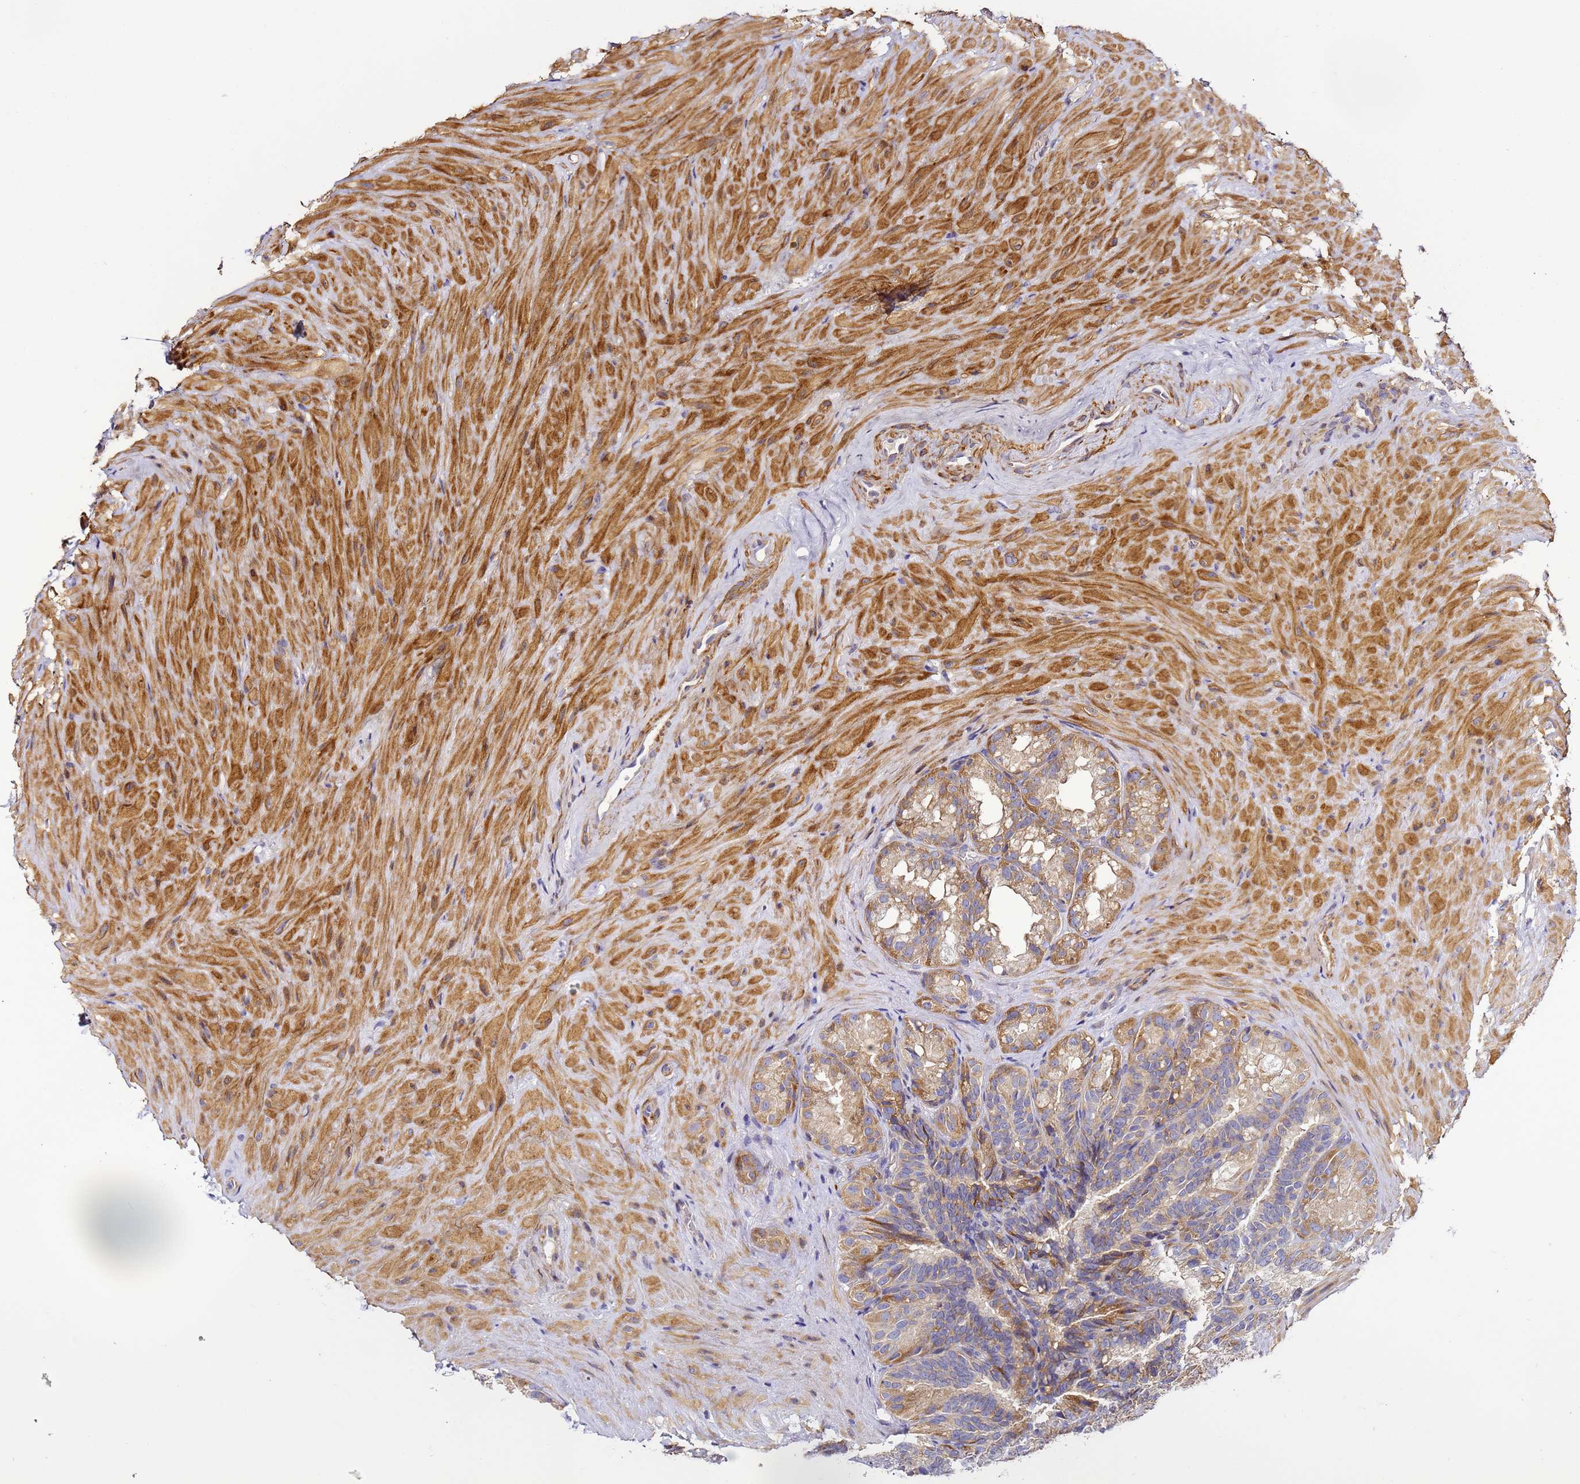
{"staining": {"intensity": "moderate", "quantity": ">75%", "location": "cytoplasmic/membranous"}, "tissue": "seminal vesicle", "cell_type": "Glandular cells", "image_type": "normal", "snomed": [{"axis": "morphology", "description": "Normal tissue, NOS"}, {"axis": "topography", "description": "Seminal veicle"}], "caption": "Immunohistochemistry (IHC) of unremarkable seminal vesicle reveals medium levels of moderate cytoplasmic/membranous positivity in about >75% of glandular cells. The protein of interest is stained brown, and the nuclei are stained in blue (DAB IHC with brightfield microscopy, high magnification).", "gene": "RPL13A", "patient": {"sex": "male", "age": 60}}